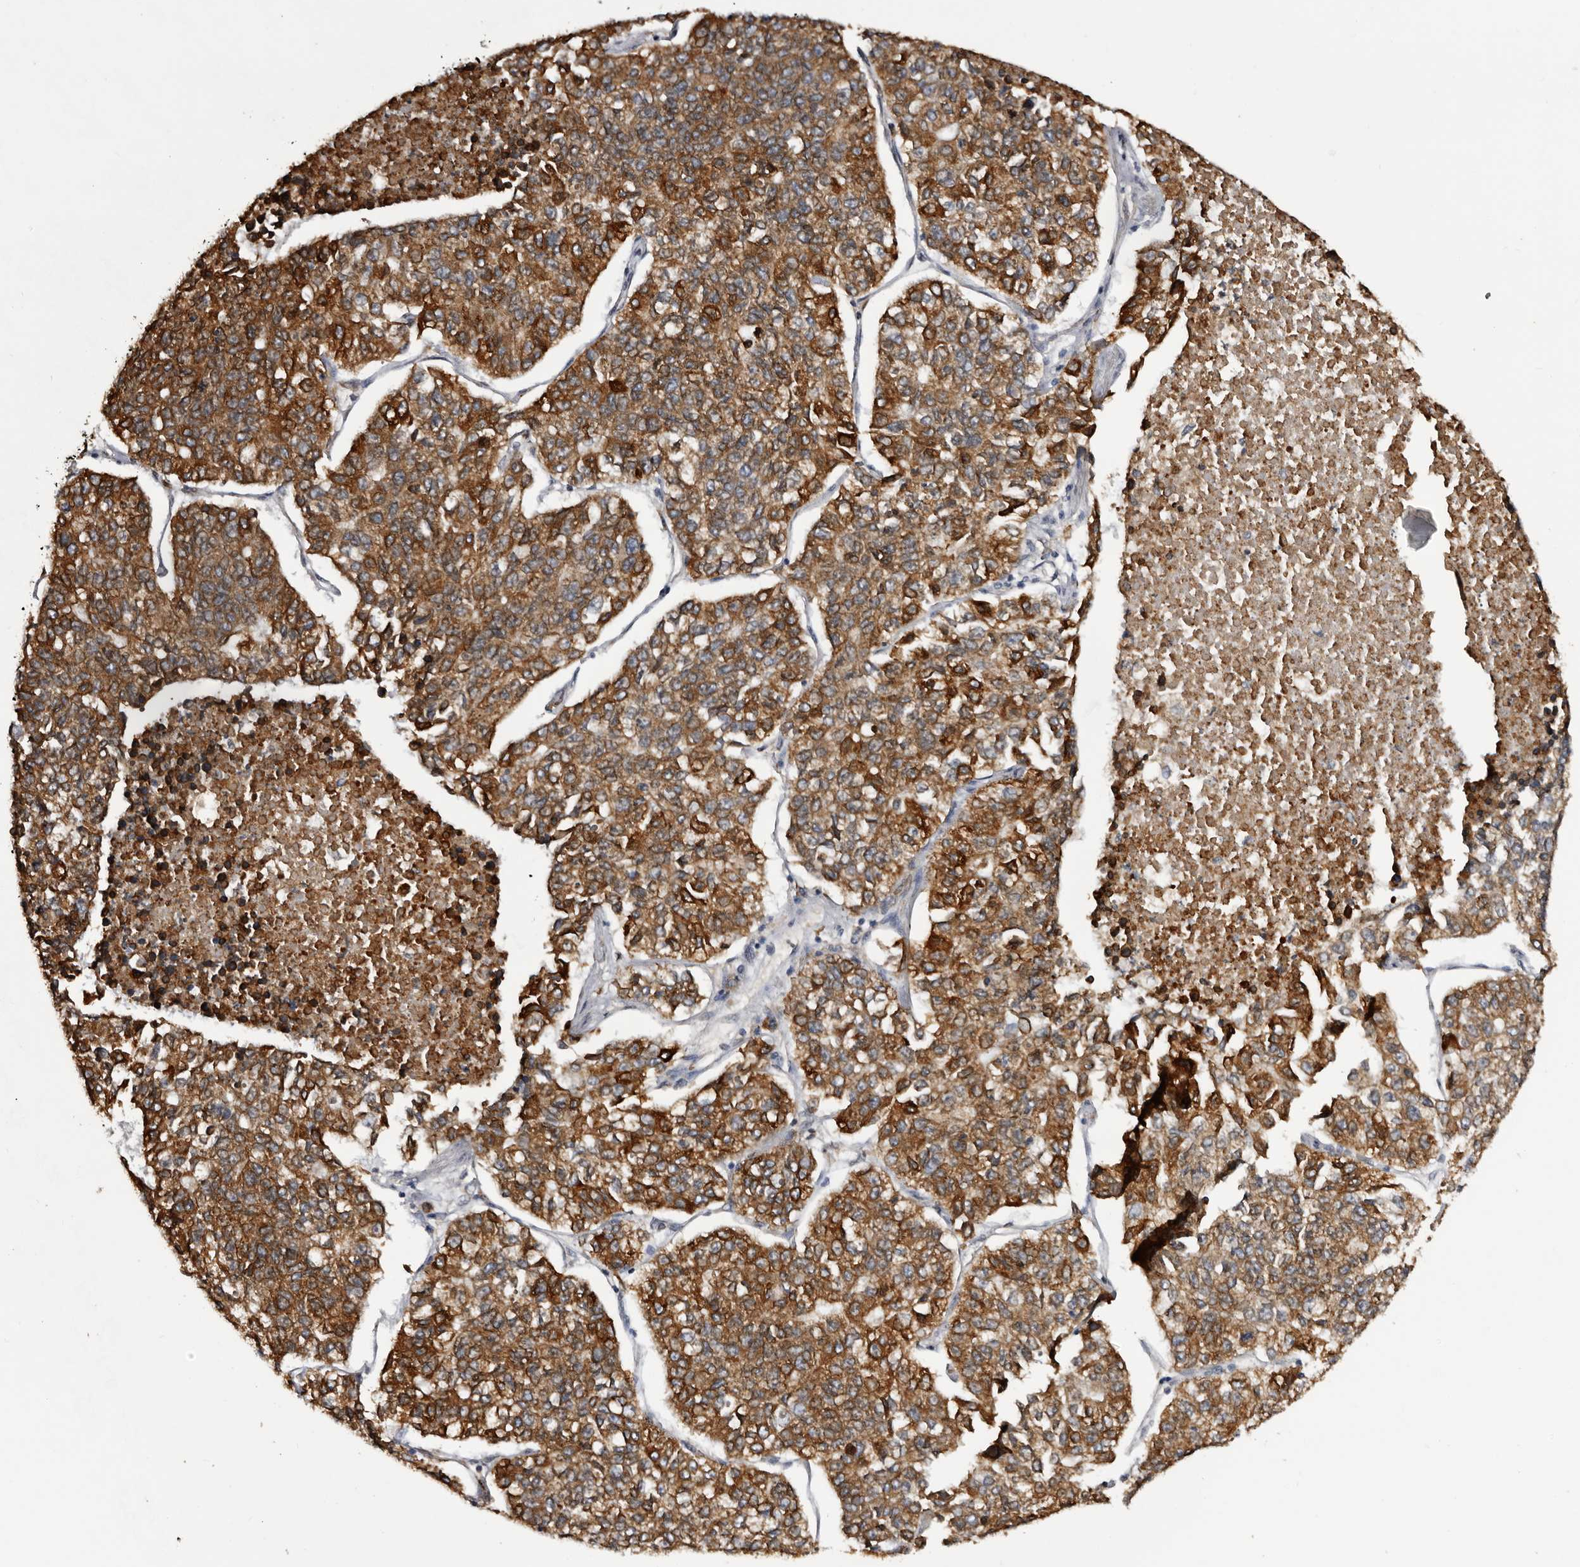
{"staining": {"intensity": "strong", "quantity": ">75%", "location": "cytoplasmic/membranous"}, "tissue": "lung cancer", "cell_type": "Tumor cells", "image_type": "cancer", "snomed": [{"axis": "morphology", "description": "Adenocarcinoma, NOS"}, {"axis": "topography", "description": "Lung"}], "caption": "Strong cytoplasmic/membranous protein expression is identified in approximately >75% of tumor cells in lung adenocarcinoma.", "gene": "INKA2", "patient": {"sex": "male", "age": 49}}